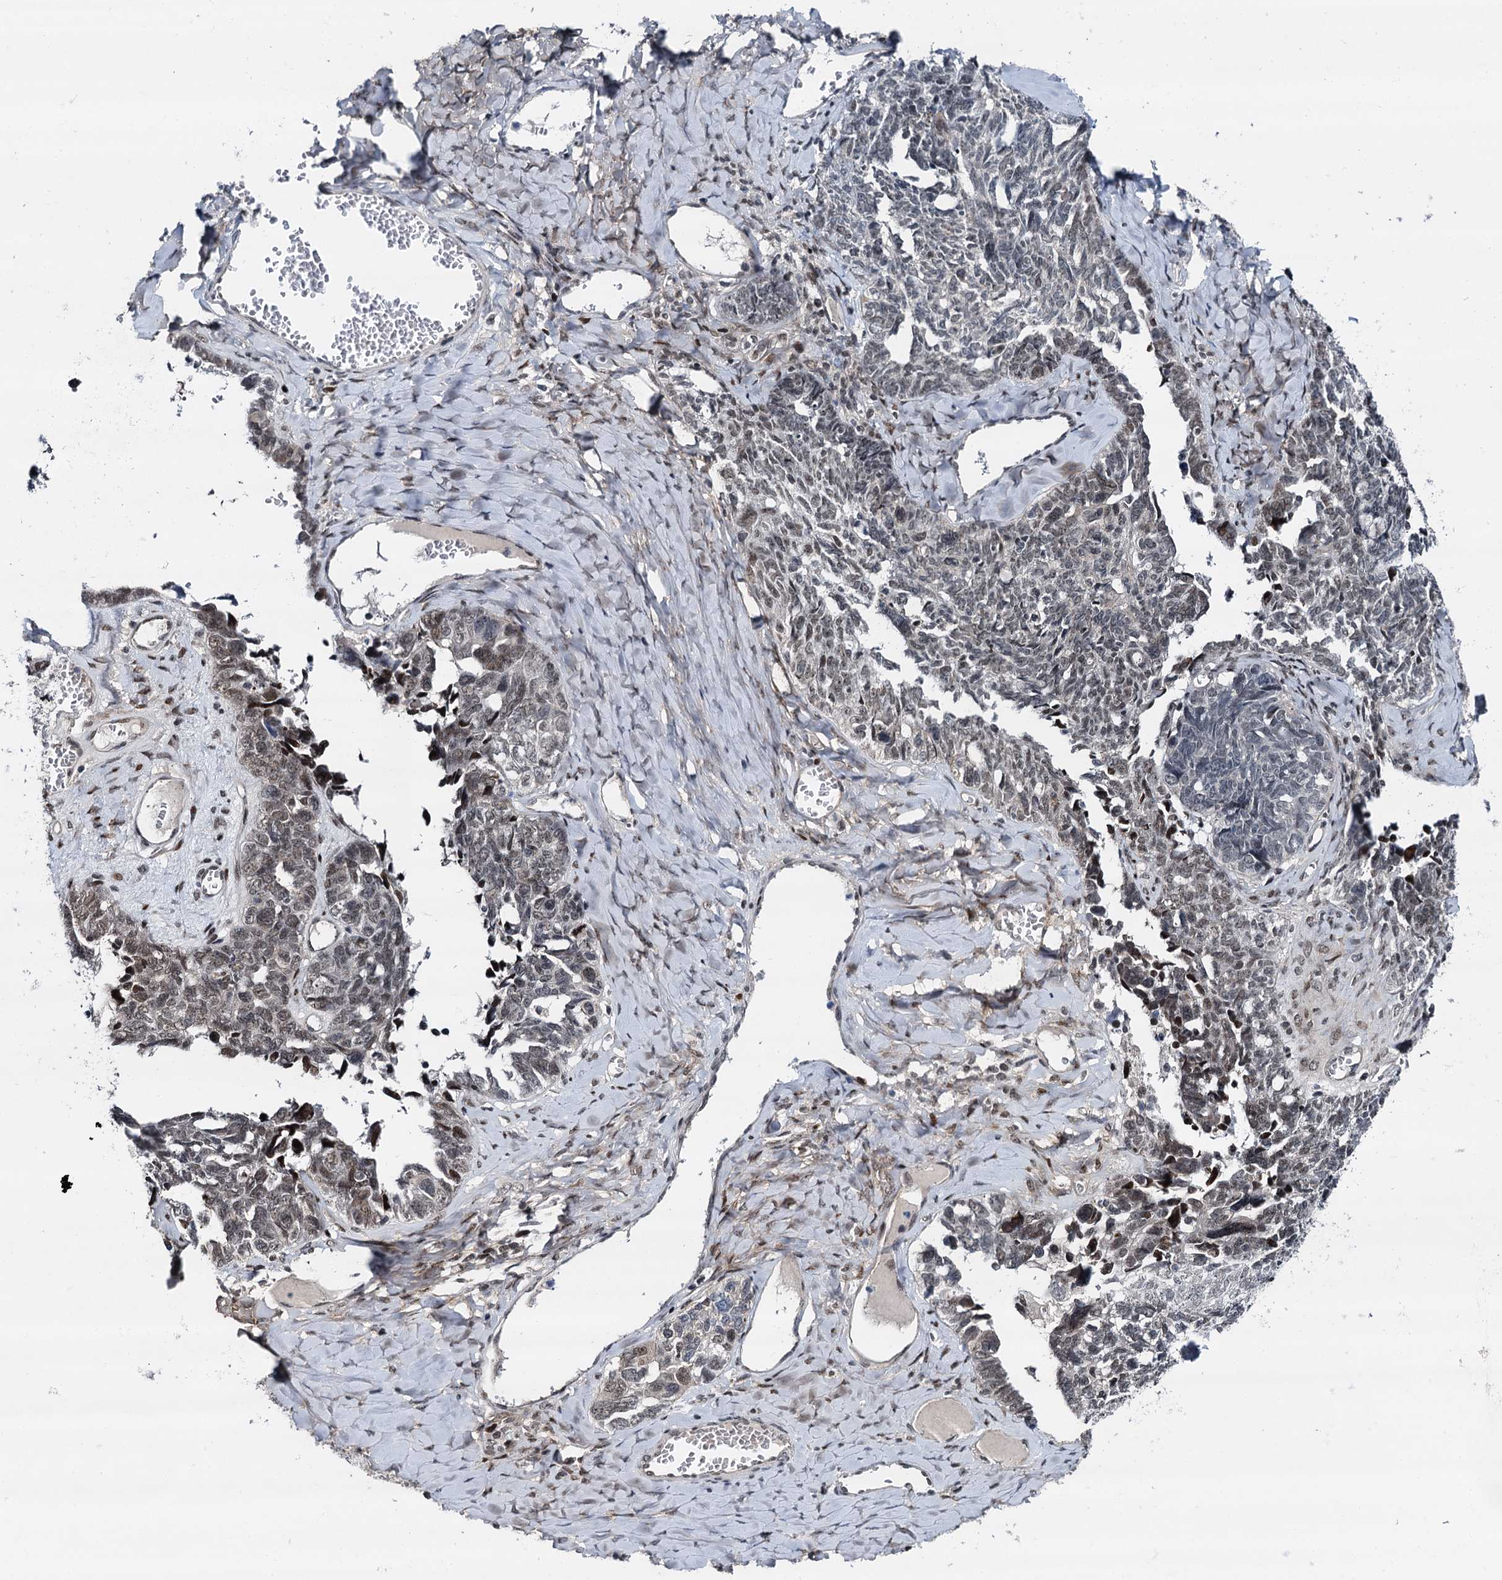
{"staining": {"intensity": "weak", "quantity": "25%-75%", "location": "nuclear"}, "tissue": "ovarian cancer", "cell_type": "Tumor cells", "image_type": "cancer", "snomed": [{"axis": "morphology", "description": "Cystadenocarcinoma, serous, NOS"}, {"axis": "topography", "description": "Ovary"}], "caption": "DAB immunohistochemical staining of human ovarian cancer (serous cystadenocarcinoma) reveals weak nuclear protein positivity in approximately 25%-75% of tumor cells.", "gene": "RUFY2", "patient": {"sex": "female", "age": 79}}